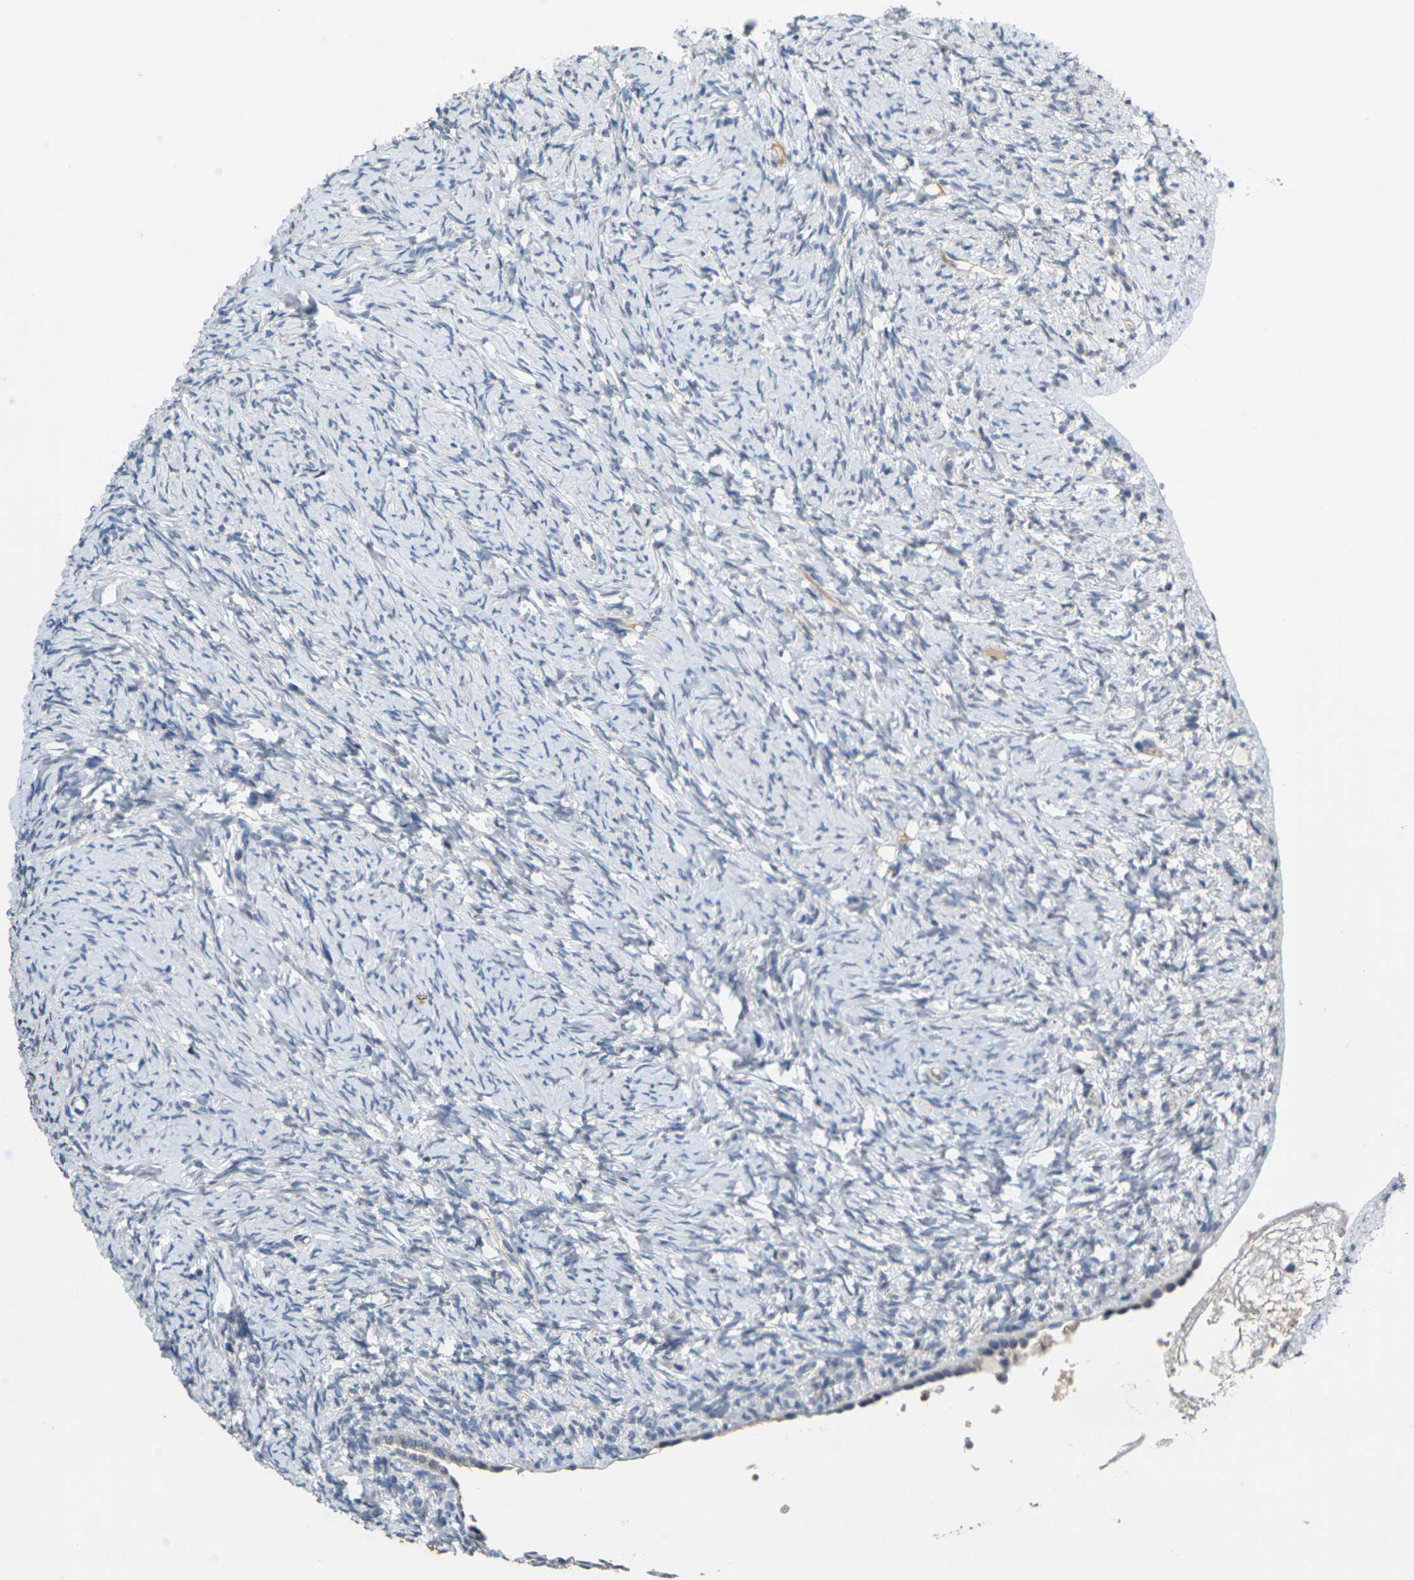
{"staining": {"intensity": "negative", "quantity": "none", "location": "none"}, "tissue": "ovary", "cell_type": "Ovarian stroma cells", "image_type": "normal", "snomed": [{"axis": "morphology", "description": "Normal tissue, NOS"}, {"axis": "topography", "description": "Ovary"}], "caption": "Ovarian stroma cells are negative for brown protein staining in normal ovary. (Brightfield microscopy of DAB immunohistochemistry at high magnification).", "gene": "SLC2A2", "patient": {"sex": "female", "age": 33}}